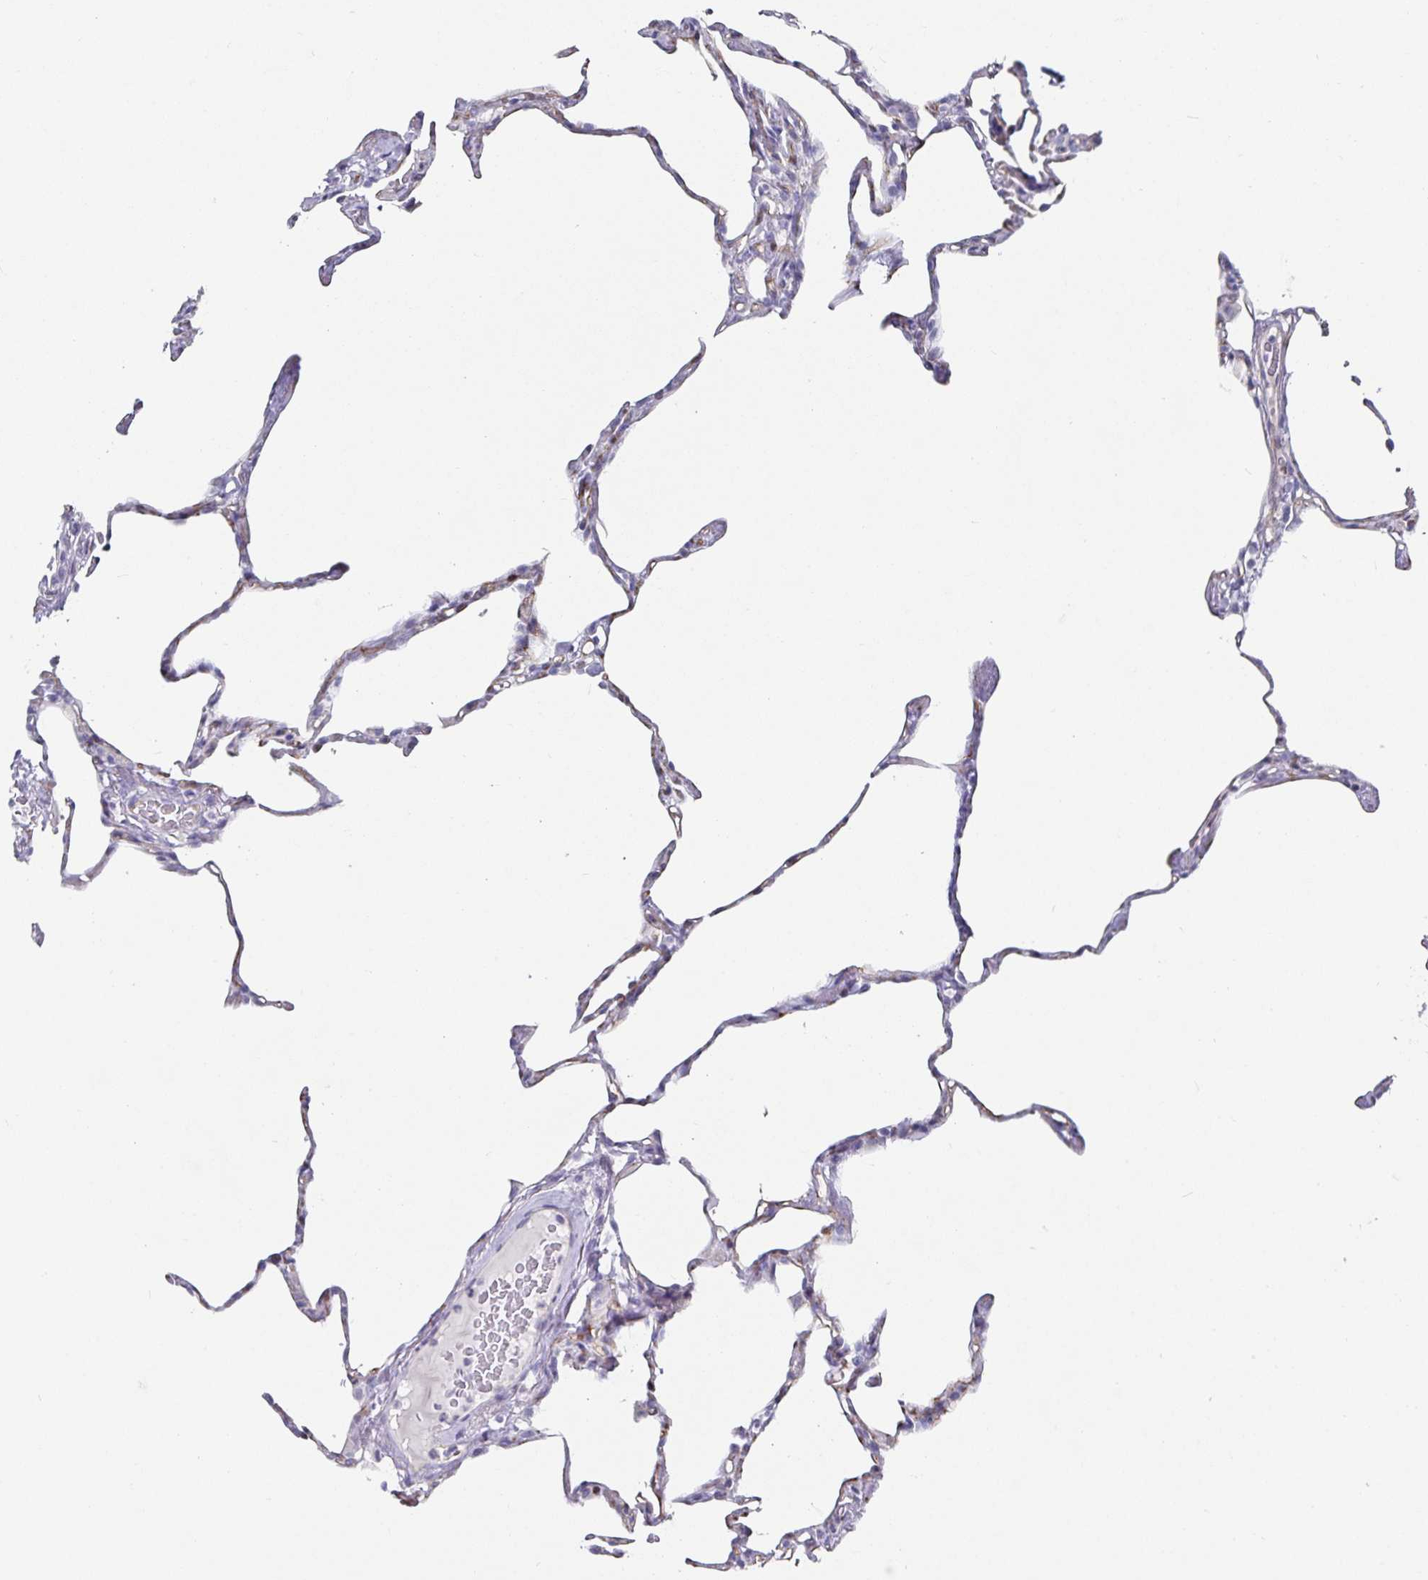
{"staining": {"intensity": "weak", "quantity": "<25%", "location": "cytoplasmic/membranous"}, "tissue": "lung", "cell_type": "Alveolar cells", "image_type": "normal", "snomed": [{"axis": "morphology", "description": "Normal tissue, NOS"}, {"axis": "topography", "description": "Lung"}], "caption": "Alveolar cells show no significant protein positivity in unremarkable lung. (Immunohistochemistry (ihc), brightfield microscopy, high magnification).", "gene": "PODXL", "patient": {"sex": "male", "age": 65}}